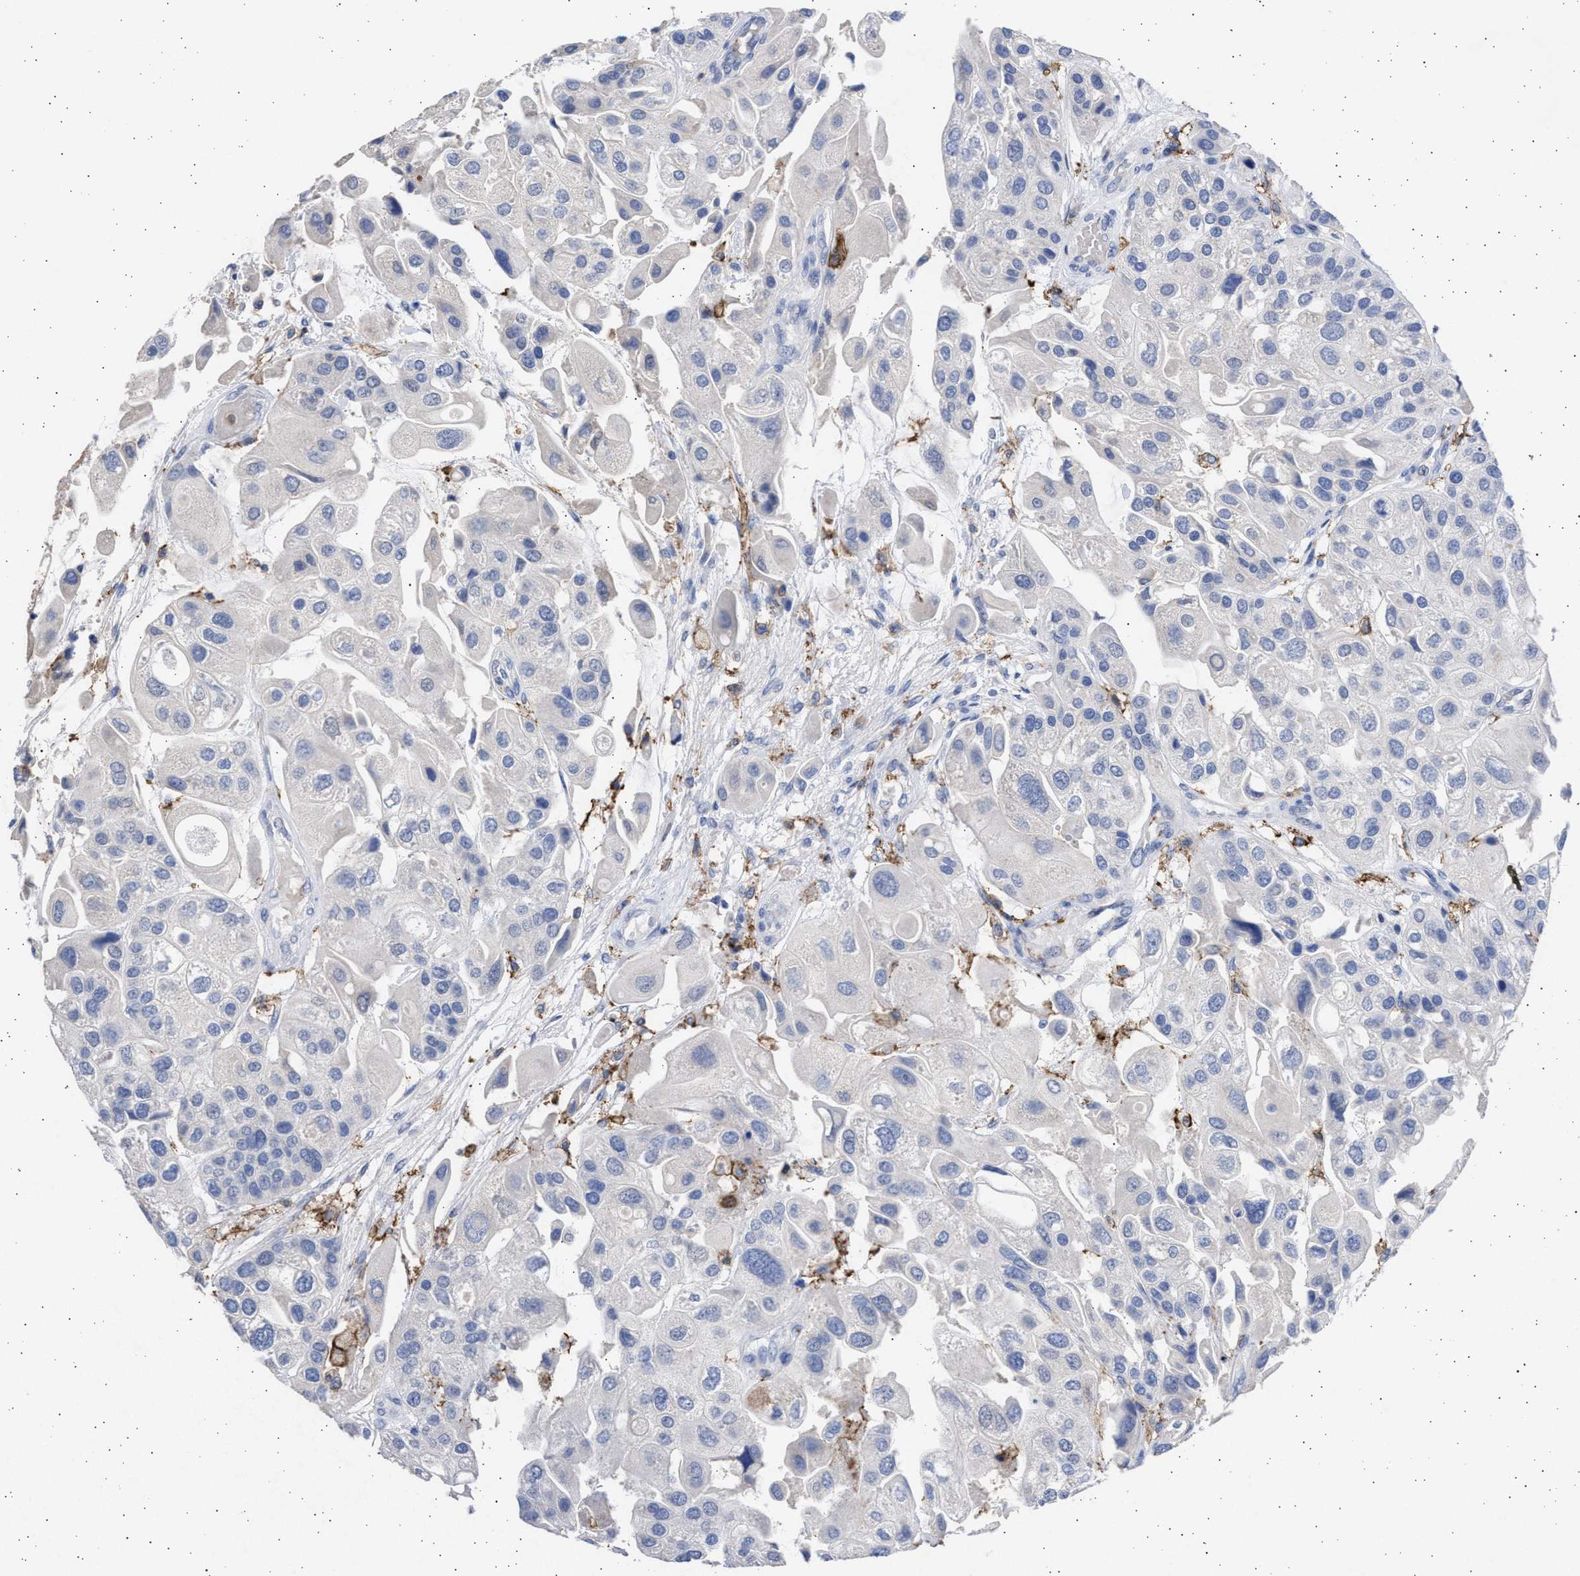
{"staining": {"intensity": "negative", "quantity": "none", "location": "none"}, "tissue": "urothelial cancer", "cell_type": "Tumor cells", "image_type": "cancer", "snomed": [{"axis": "morphology", "description": "Urothelial carcinoma, High grade"}, {"axis": "topography", "description": "Urinary bladder"}], "caption": "Urothelial cancer was stained to show a protein in brown. There is no significant positivity in tumor cells.", "gene": "FCER1A", "patient": {"sex": "female", "age": 64}}